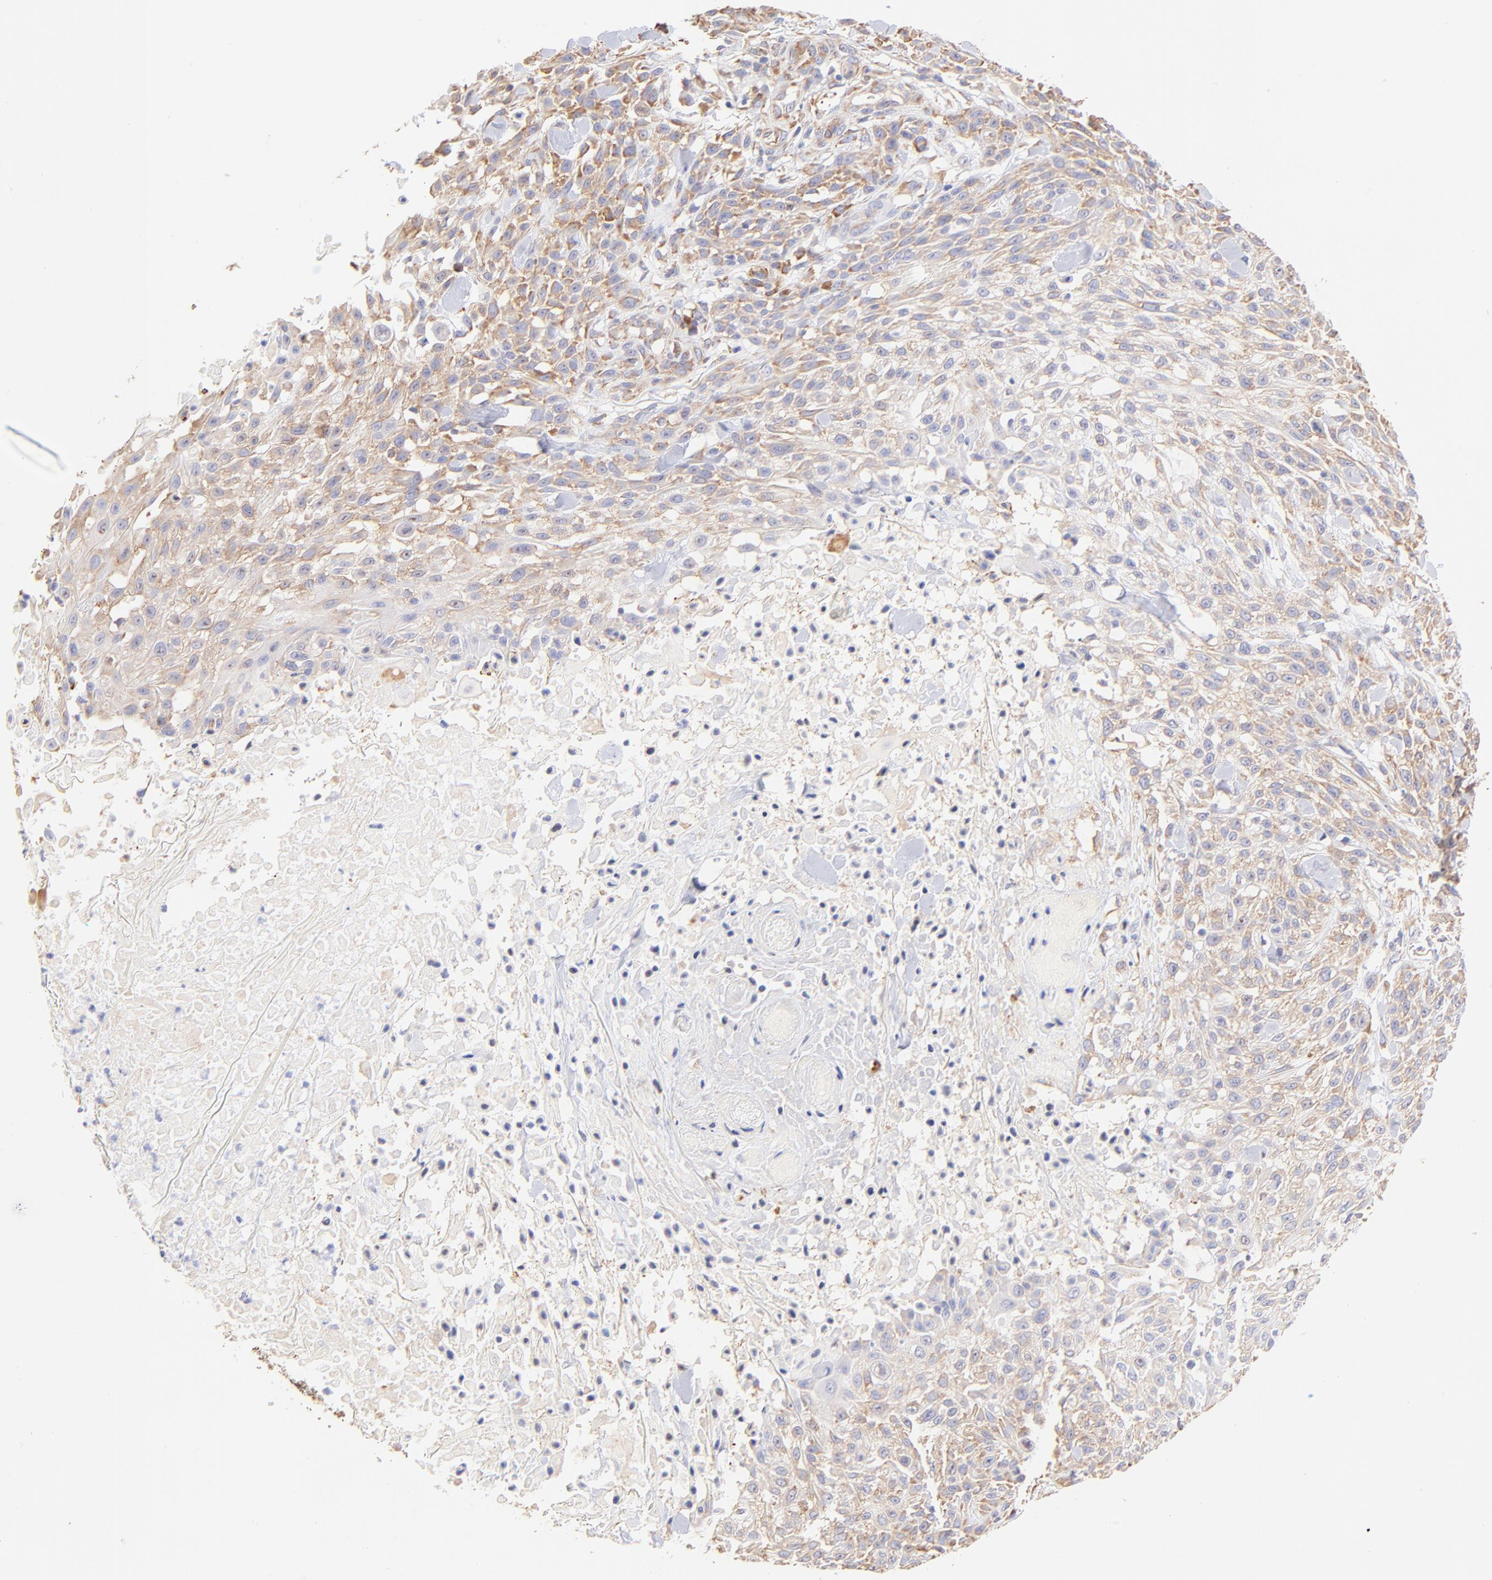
{"staining": {"intensity": "moderate", "quantity": "25%-75%", "location": "cytoplasmic/membranous"}, "tissue": "skin cancer", "cell_type": "Tumor cells", "image_type": "cancer", "snomed": [{"axis": "morphology", "description": "Squamous cell carcinoma, NOS"}, {"axis": "topography", "description": "Skin"}], "caption": "Immunohistochemical staining of squamous cell carcinoma (skin) displays moderate cytoplasmic/membranous protein positivity in approximately 25%-75% of tumor cells.", "gene": "RPL30", "patient": {"sex": "female", "age": 42}}